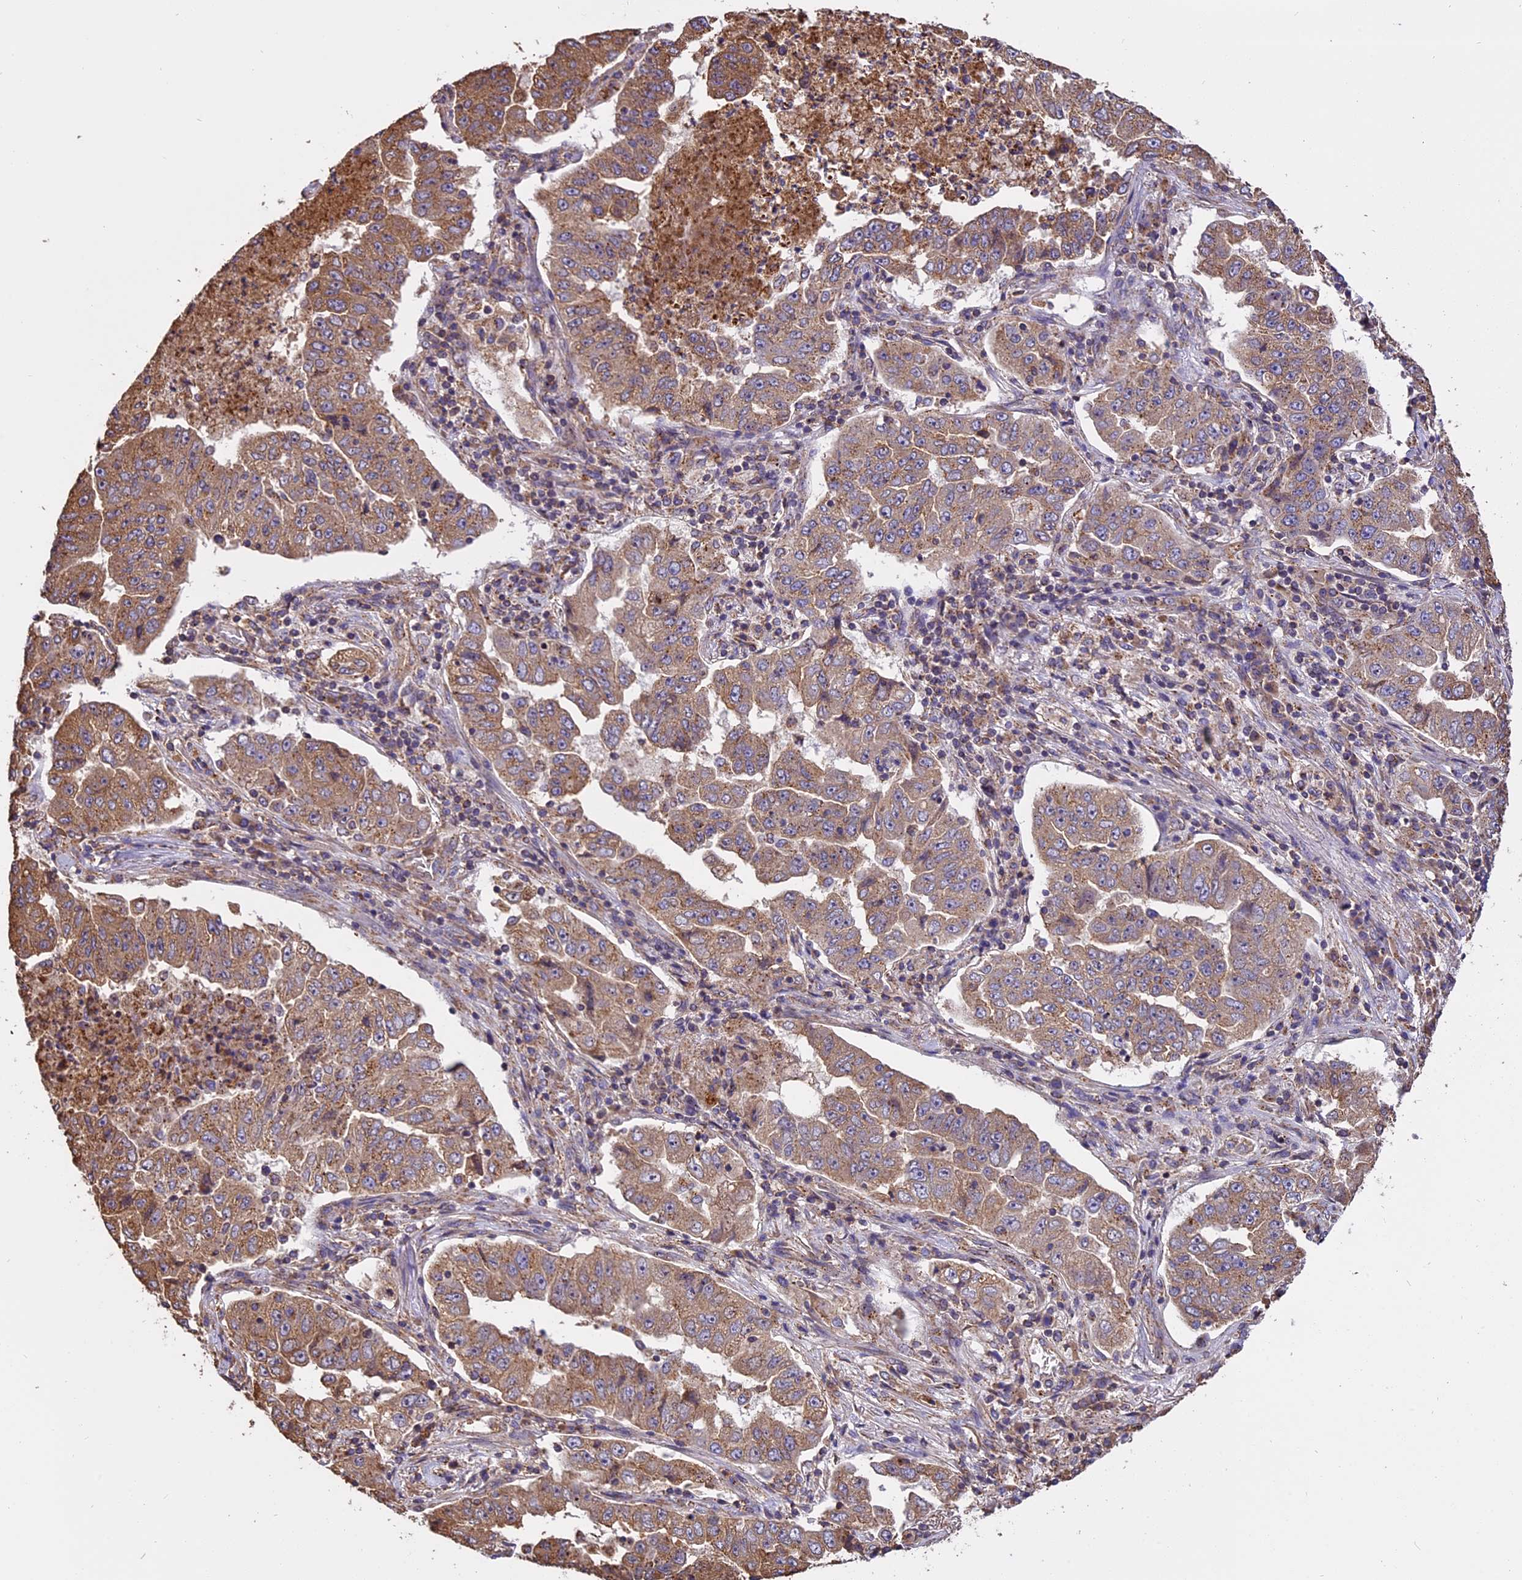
{"staining": {"intensity": "moderate", "quantity": ">75%", "location": "cytoplasmic/membranous"}, "tissue": "lung cancer", "cell_type": "Tumor cells", "image_type": "cancer", "snomed": [{"axis": "morphology", "description": "Adenocarcinoma, NOS"}, {"axis": "topography", "description": "Lung"}], "caption": "Protein expression analysis of human lung adenocarcinoma reveals moderate cytoplasmic/membranous staining in about >75% of tumor cells.", "gene": "CHMP2A", "patient": {"sex": "female", "age": 51}}